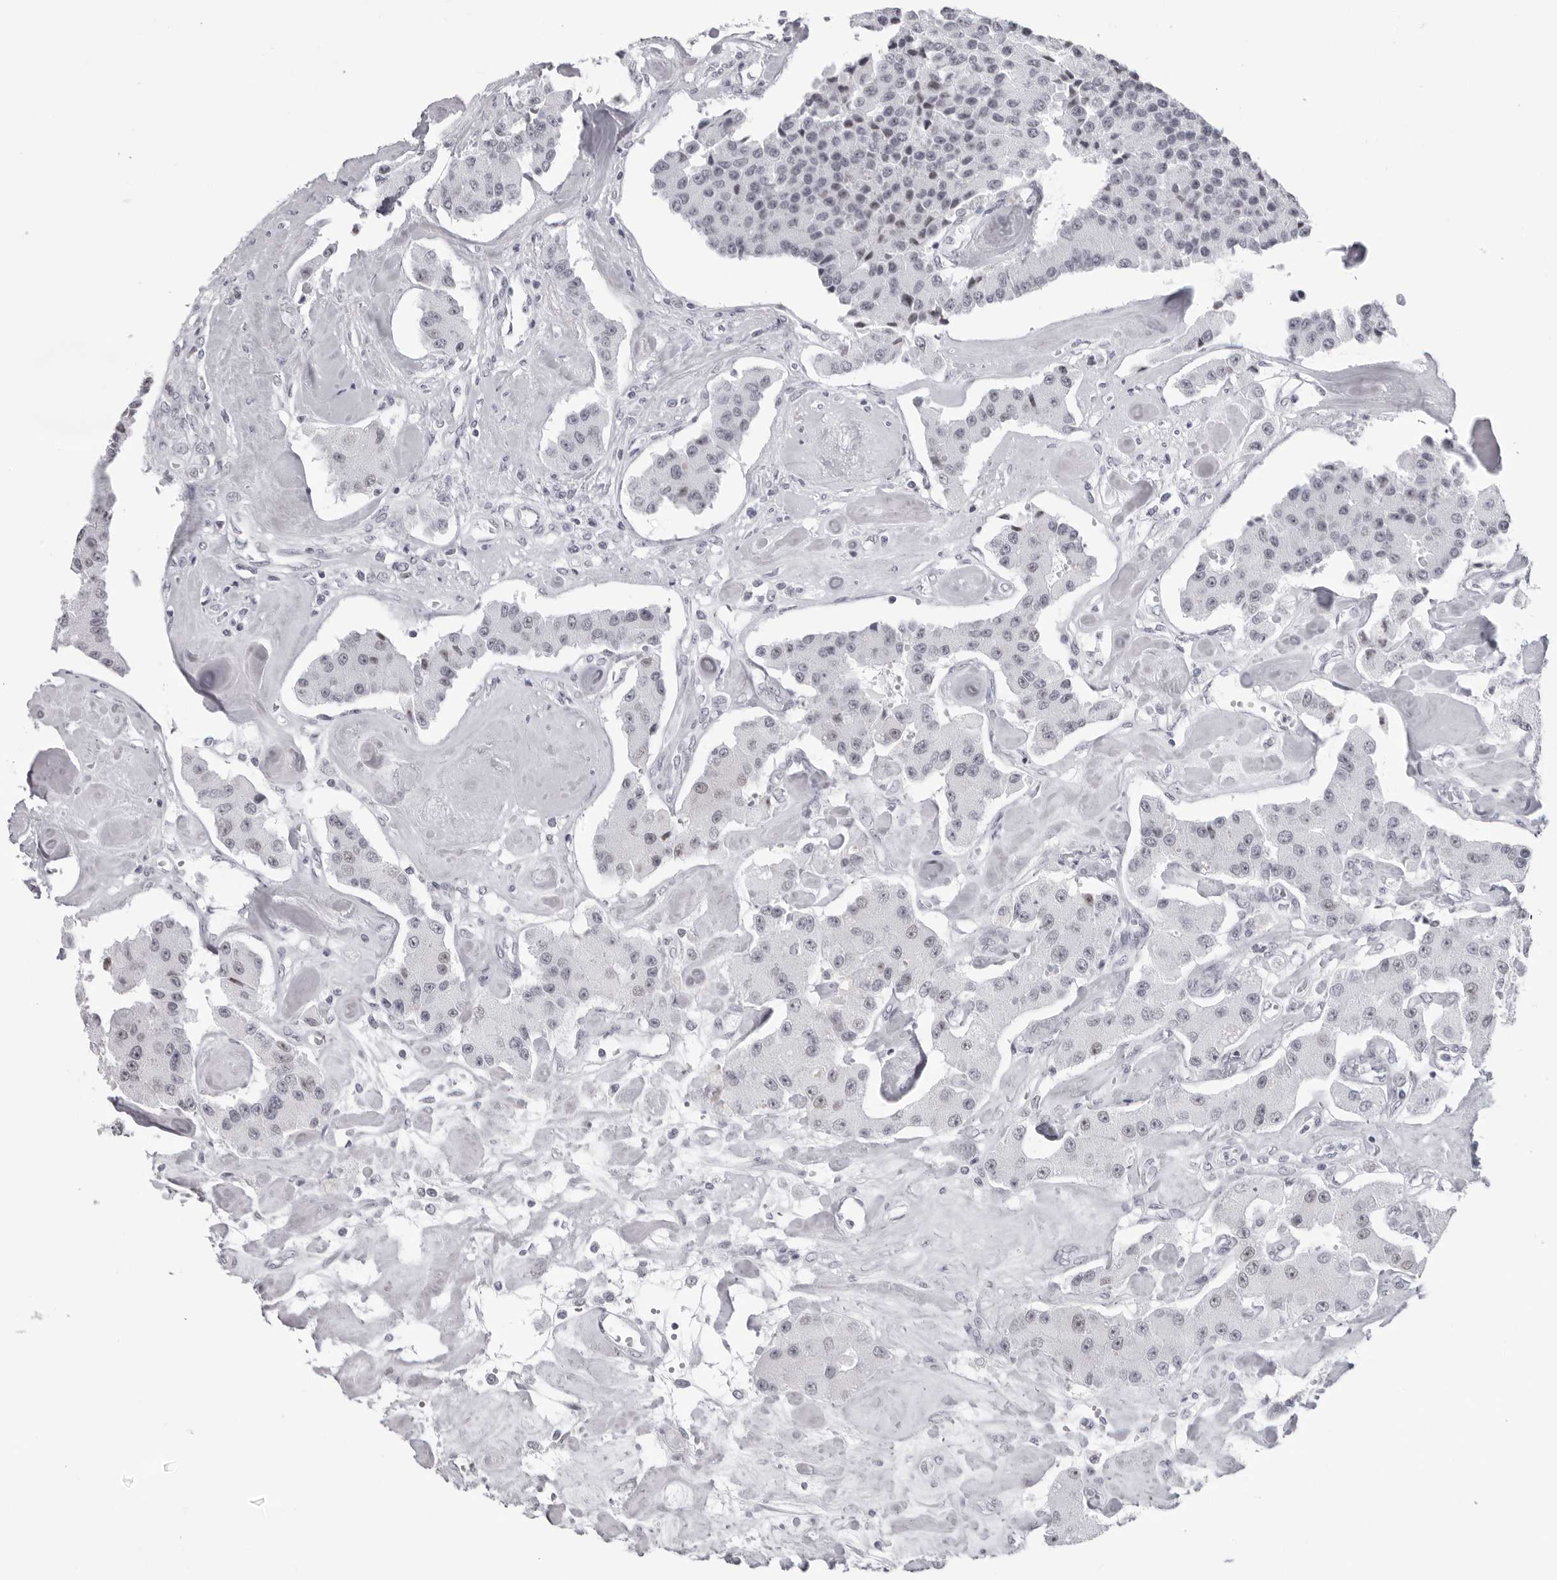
{"staining": {"intensity": "negative", "quantity": "none", "location": "none"}, "tissue": "carcinoid", "cell_type": "Tumor cells", "image_type": "cancer", "snomed": [{"axis": "morphology", "description": "Carcinoid, malignant, NOS"}, {"axis": "topography", "description": "Pancreas"}], "caption": "IHC micrograph of neoplastic tissue: carcinoid stained with DAB (3,3'-diaminobenzidine) reveals no significant protein positivity in tumor cells. (DAB IHC visualized using brightfield microscopy, high magnification).", "gene": "ESPN", "patient": {"sex": "male", "age": 41}}